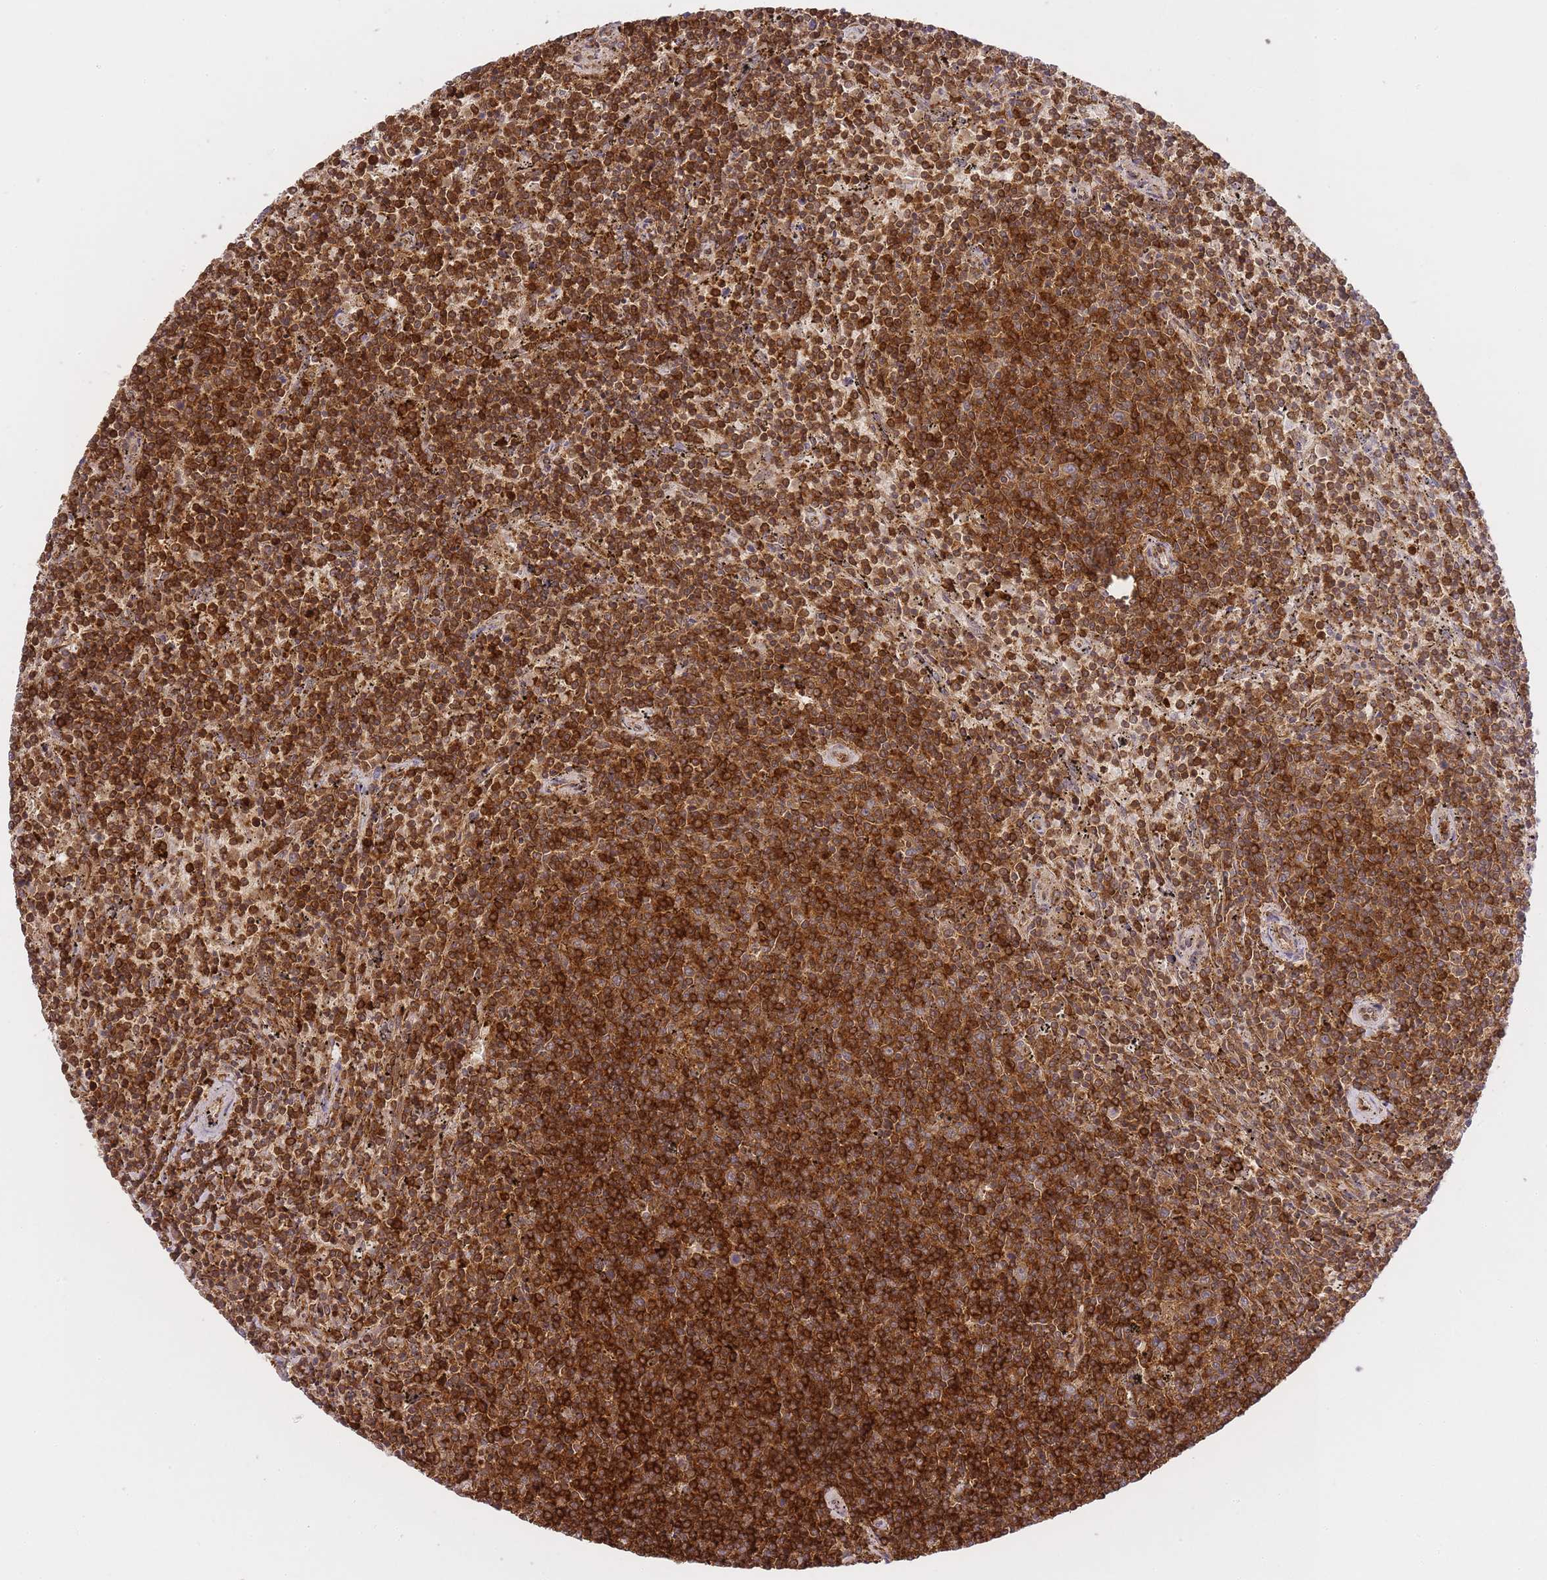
{"staining": {"intensity": "strong", "quantity": ">75%", "location": "cytoplasmic/membranous"}, "tissue": "lymphoma", "cell_type": "Tumor cells", "image_type": "cancer", "snomed": [{"axis": "morphology", "description": "Malignant lymphoma, non-Hodgkin's type, Low grade"}, {"axis": "topography", "description": "Spleen"}], "caption": "DAB (3,3'-diaminobenzidine) immunohistochemical staining of low-grade malignant lymphoma, non-Hodgkin's type demonstrates strong cytoplasmic/membranous protein staining in approximately >75% of tumor cells.", "gene": "MSN", "patient": {"sex": "female", "age": 50}}